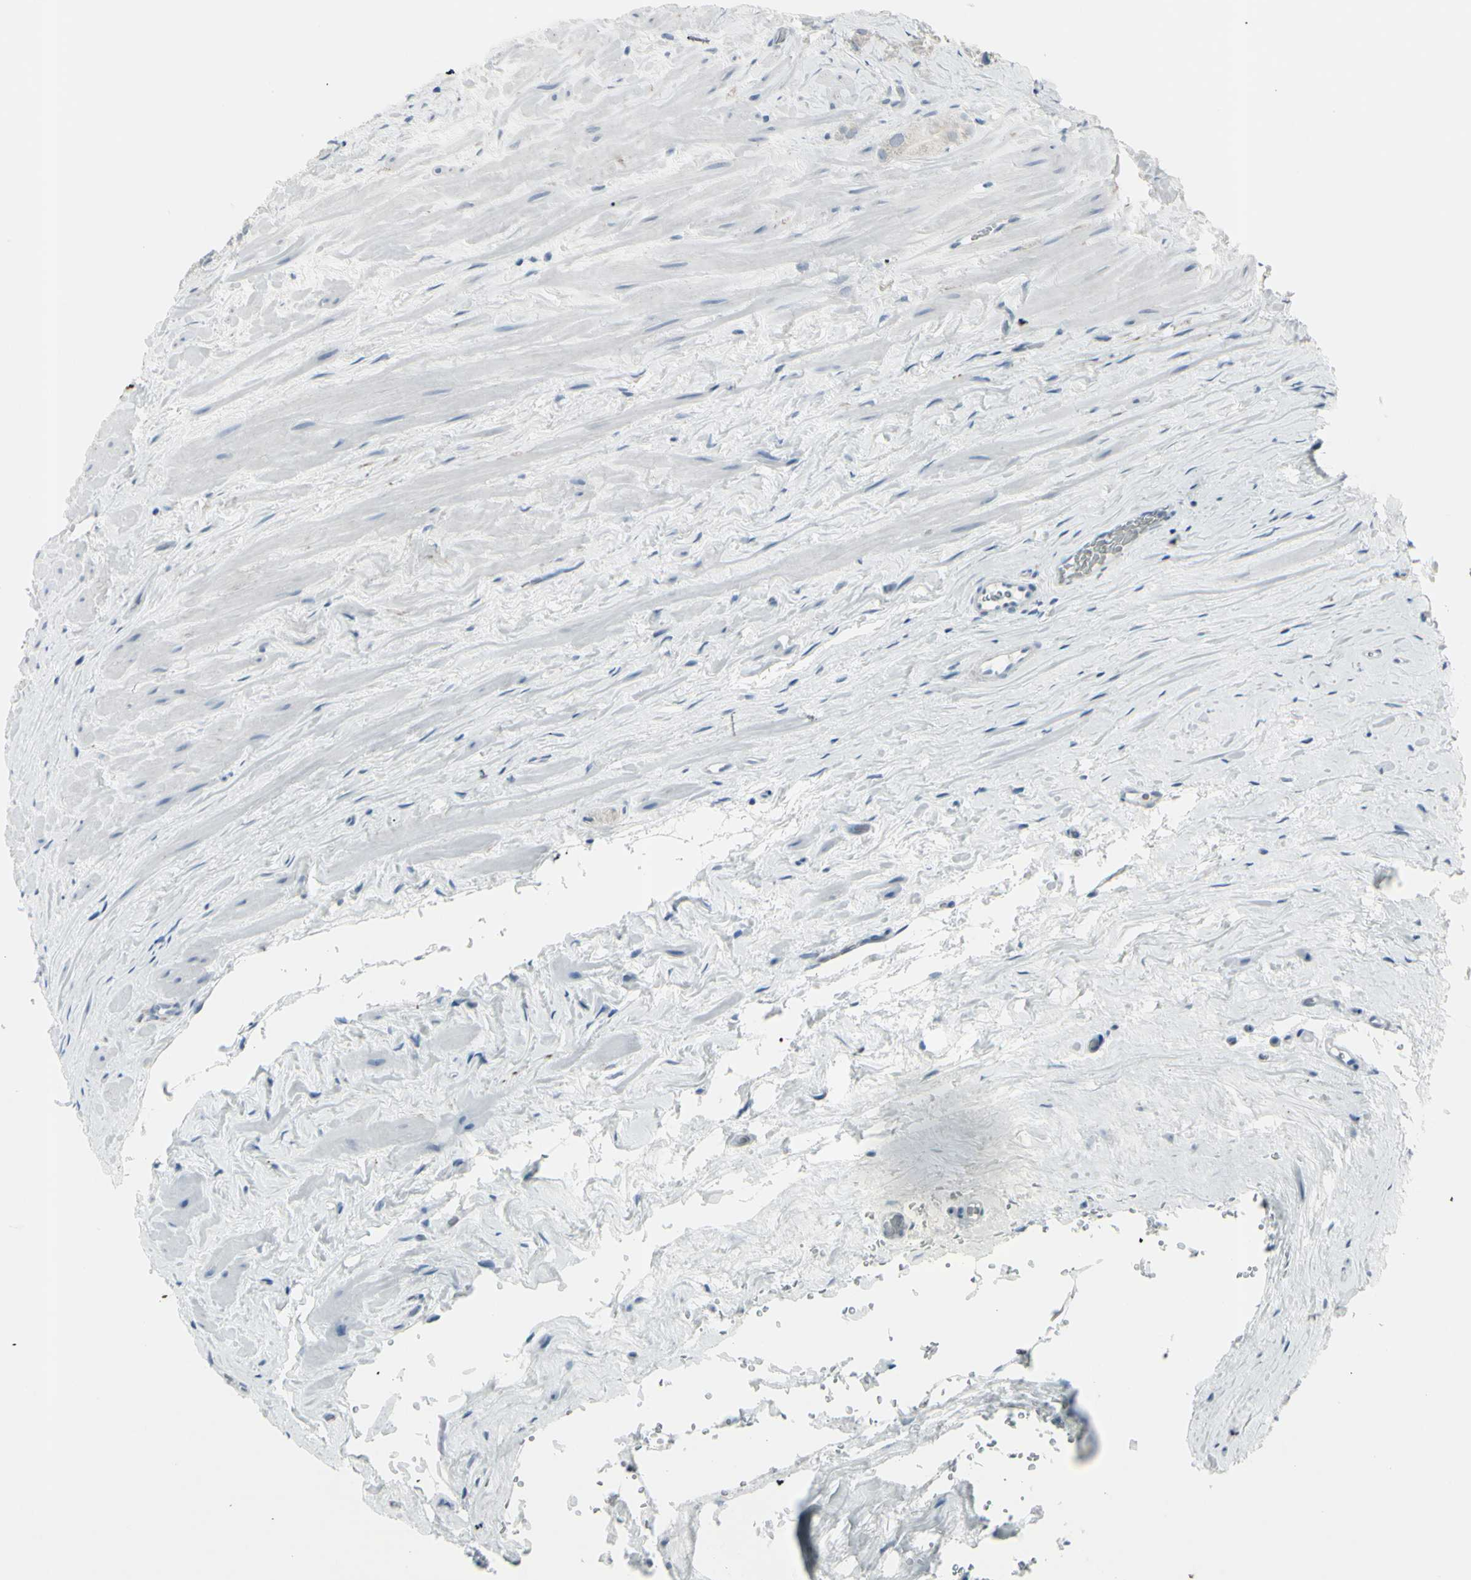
{"staining": {"intensity": "weak", "quantity": "<25%", "location": "cytoplasmic/membranous"}, "tissue": "prostate cancer", "cell_type": "Tumor cells", "image_type": "cancer", "snomed": [{"axis": "morphology", "description": "Adenocarcinoma, Low grade"}, {"axis": "topography", "description": "Prostate"}], "caption": "IHC photomicrograph of neoplastic tissue: prostate cancer (adenocarcinoma (low-grade)) stained with DAB demonstrates no significant protein positivity in tumor cells. (DAB (3,3'-diaminobenzidine) immunohistochemistry visualized using brightfield microscopy, high magnification).", "gene": "RAB3A", "patient": {"sex": "male", "age": 59}}